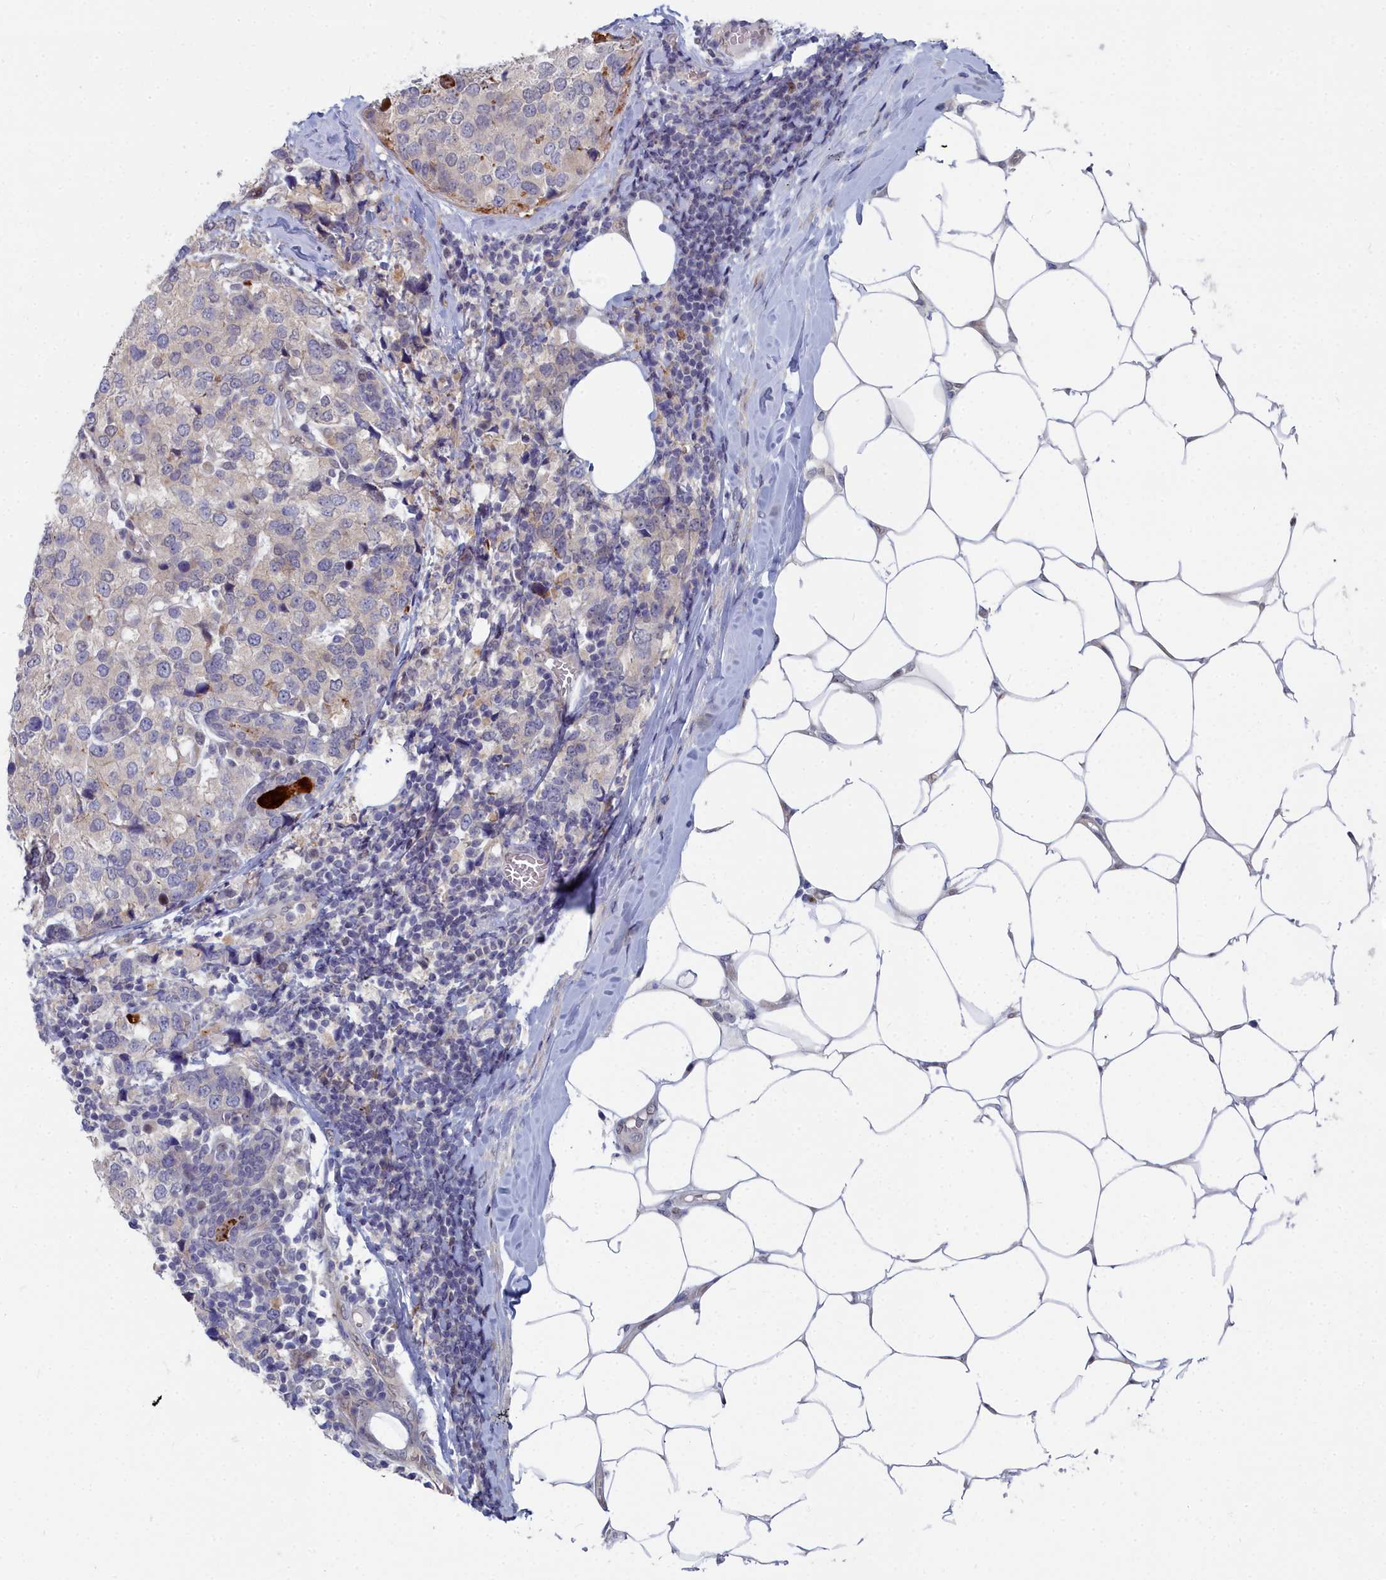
{"staining": {"intensity": "negative", "quantity": "none", "location": "none"}, "tissue": "breast cancer", "cell_type": "Tumor cells", "image_type": "cancer", "snomed": [{"axis": "morphology", "description": "Lobular carcinoma"}, {"axis": "topography", "description": "Breast"}], "caption": "The IHC photomicrograph has no significant expression in tumor cells of lobular carcinoma (breast) tissue.", "gene": "RPS27A", "patient": {"sex": "female", "age": 59}}